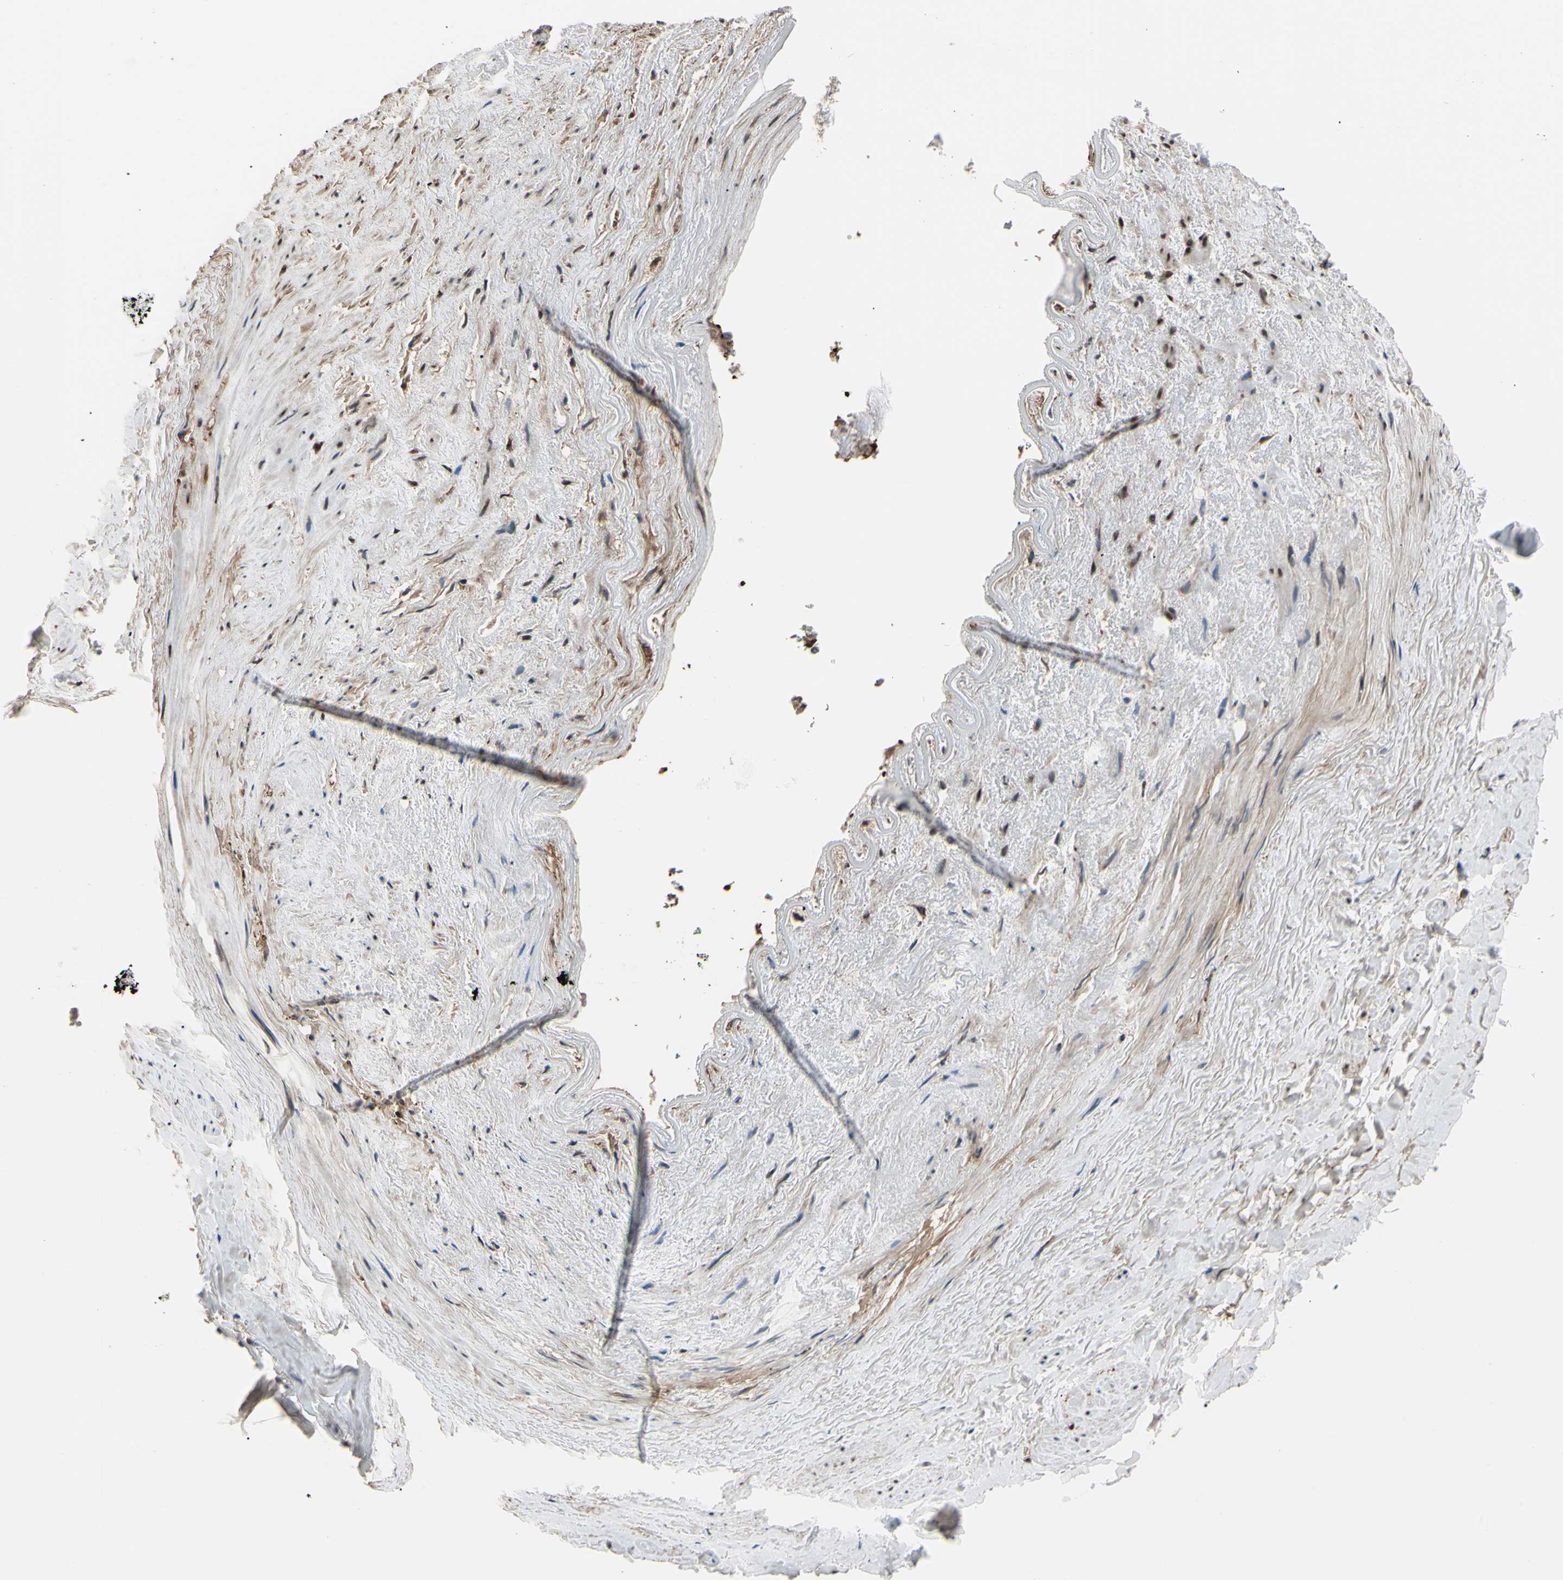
{"staining": {"intensity": "moderate", "quantity": "25%-75%", "location": "cytoplasmic/membranous"}, "tissue": "adipose tissue", "cell_type": "Adipocytes", "image_type": "normal", "snomed": [{"axis": "morphology", "description": "Normal tissue, NOS"}, {"axis": "topography", "description": "Peripheral nerve tissue"}], "caption": "Approximately 25%-75% of adipocytes in unremarkable adipose tissue show moderate cytoplasmic/membranous protein staining as visualized by brown immunohistochemical staining.", "gene": "THAP12", "patient": {"sex": "male", "age": 70}}